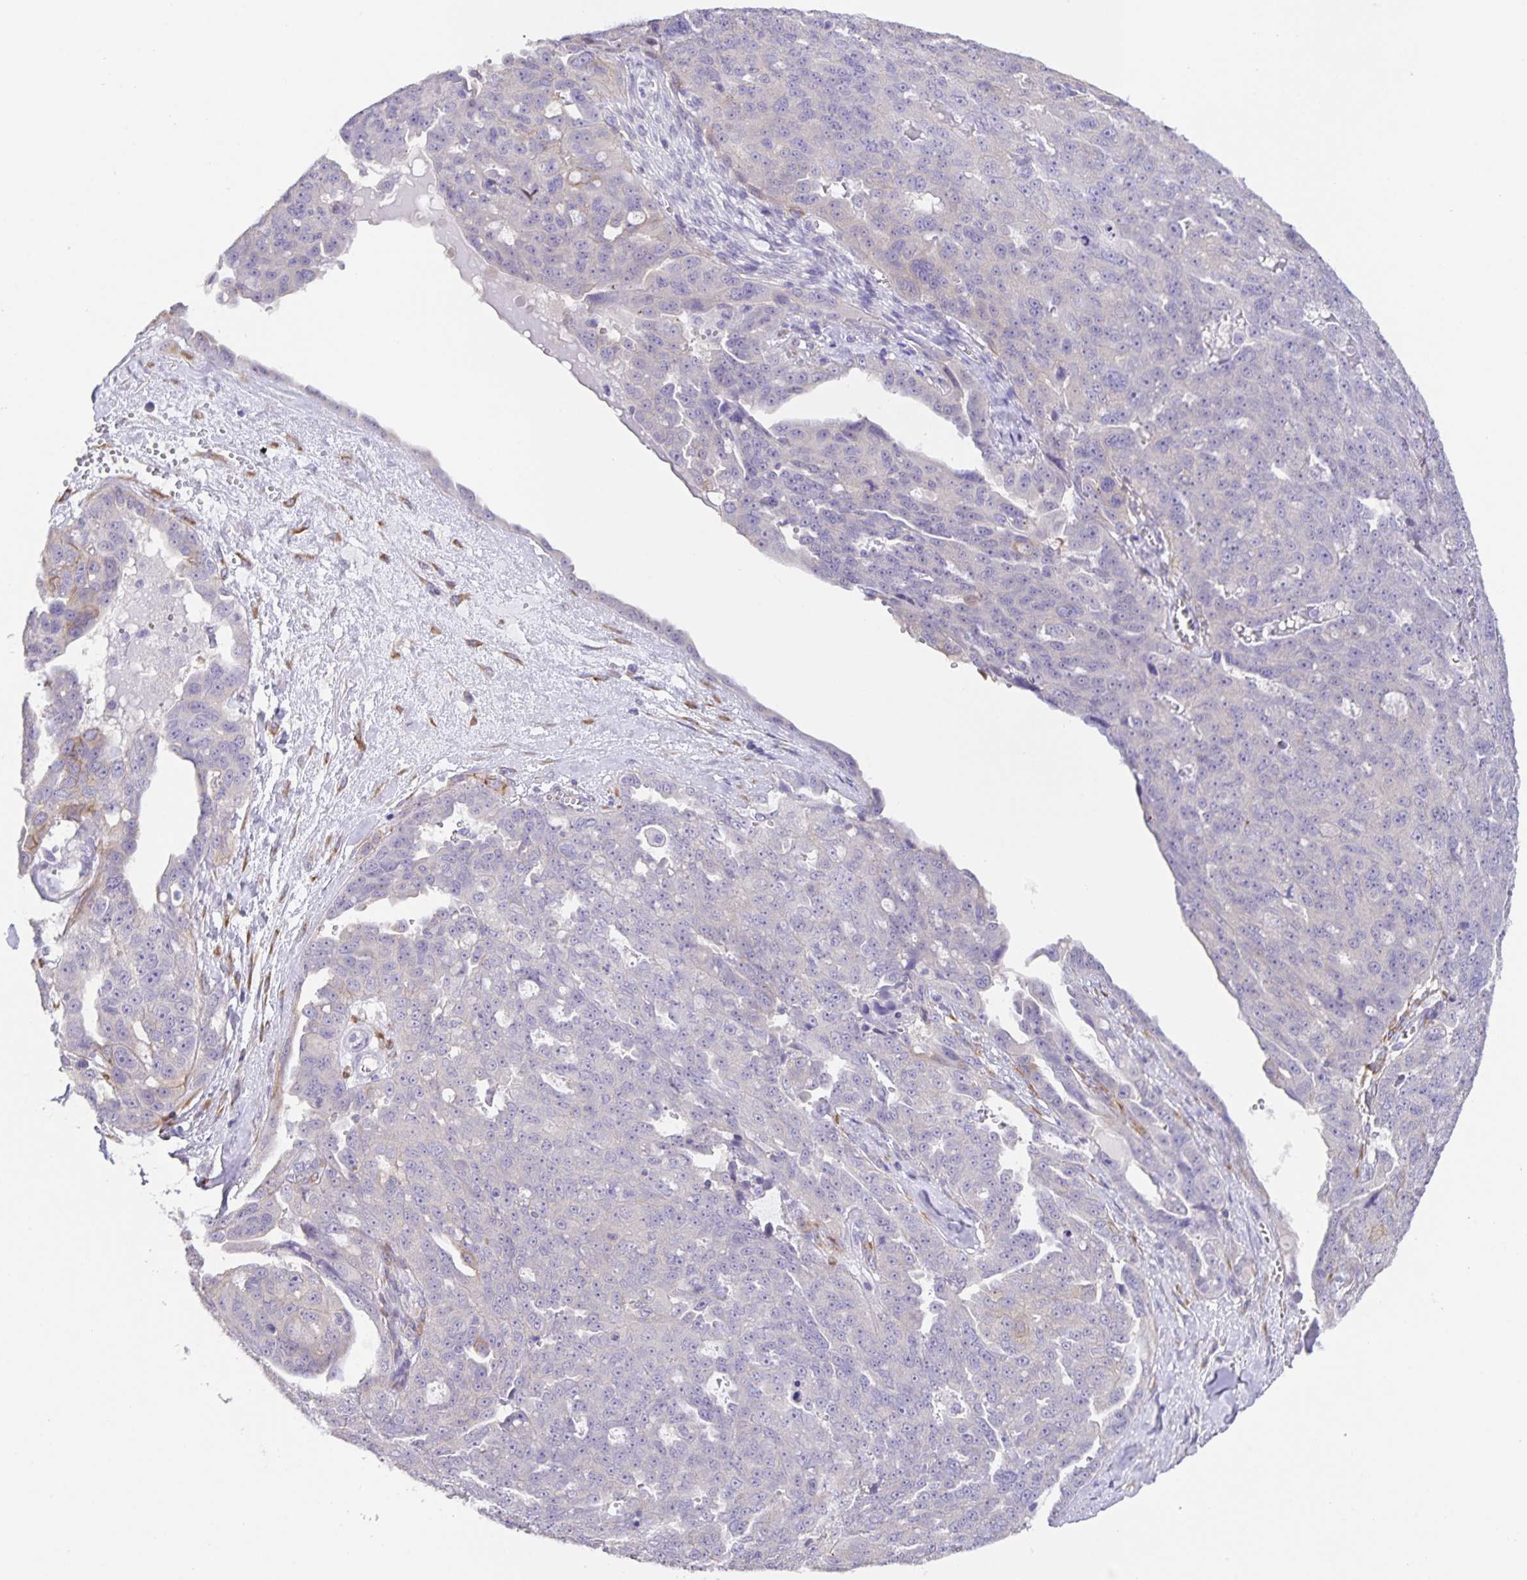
{"staining": {"intensity": "negative", "quantity": "none", "location": "none"}, "tissue": "ovarian cancer", "cell_type": "Tumor cells", "image_type": "cancer", "snomed": [{"axis": "morphology", "description": "Carcinoma, endometroid"}, {"axis": "topography", "description": "Ovary"}], "caption": "Immunohistochemical staining of ovarian endometroid carcinoma shows no significant staining in tumor cells. The staining is performed using DAB brown chromogen with nuclei counter-stained in using hematoxylin.", "gene": "PRR36", "patient": {"sex": "female", "age": 70}}